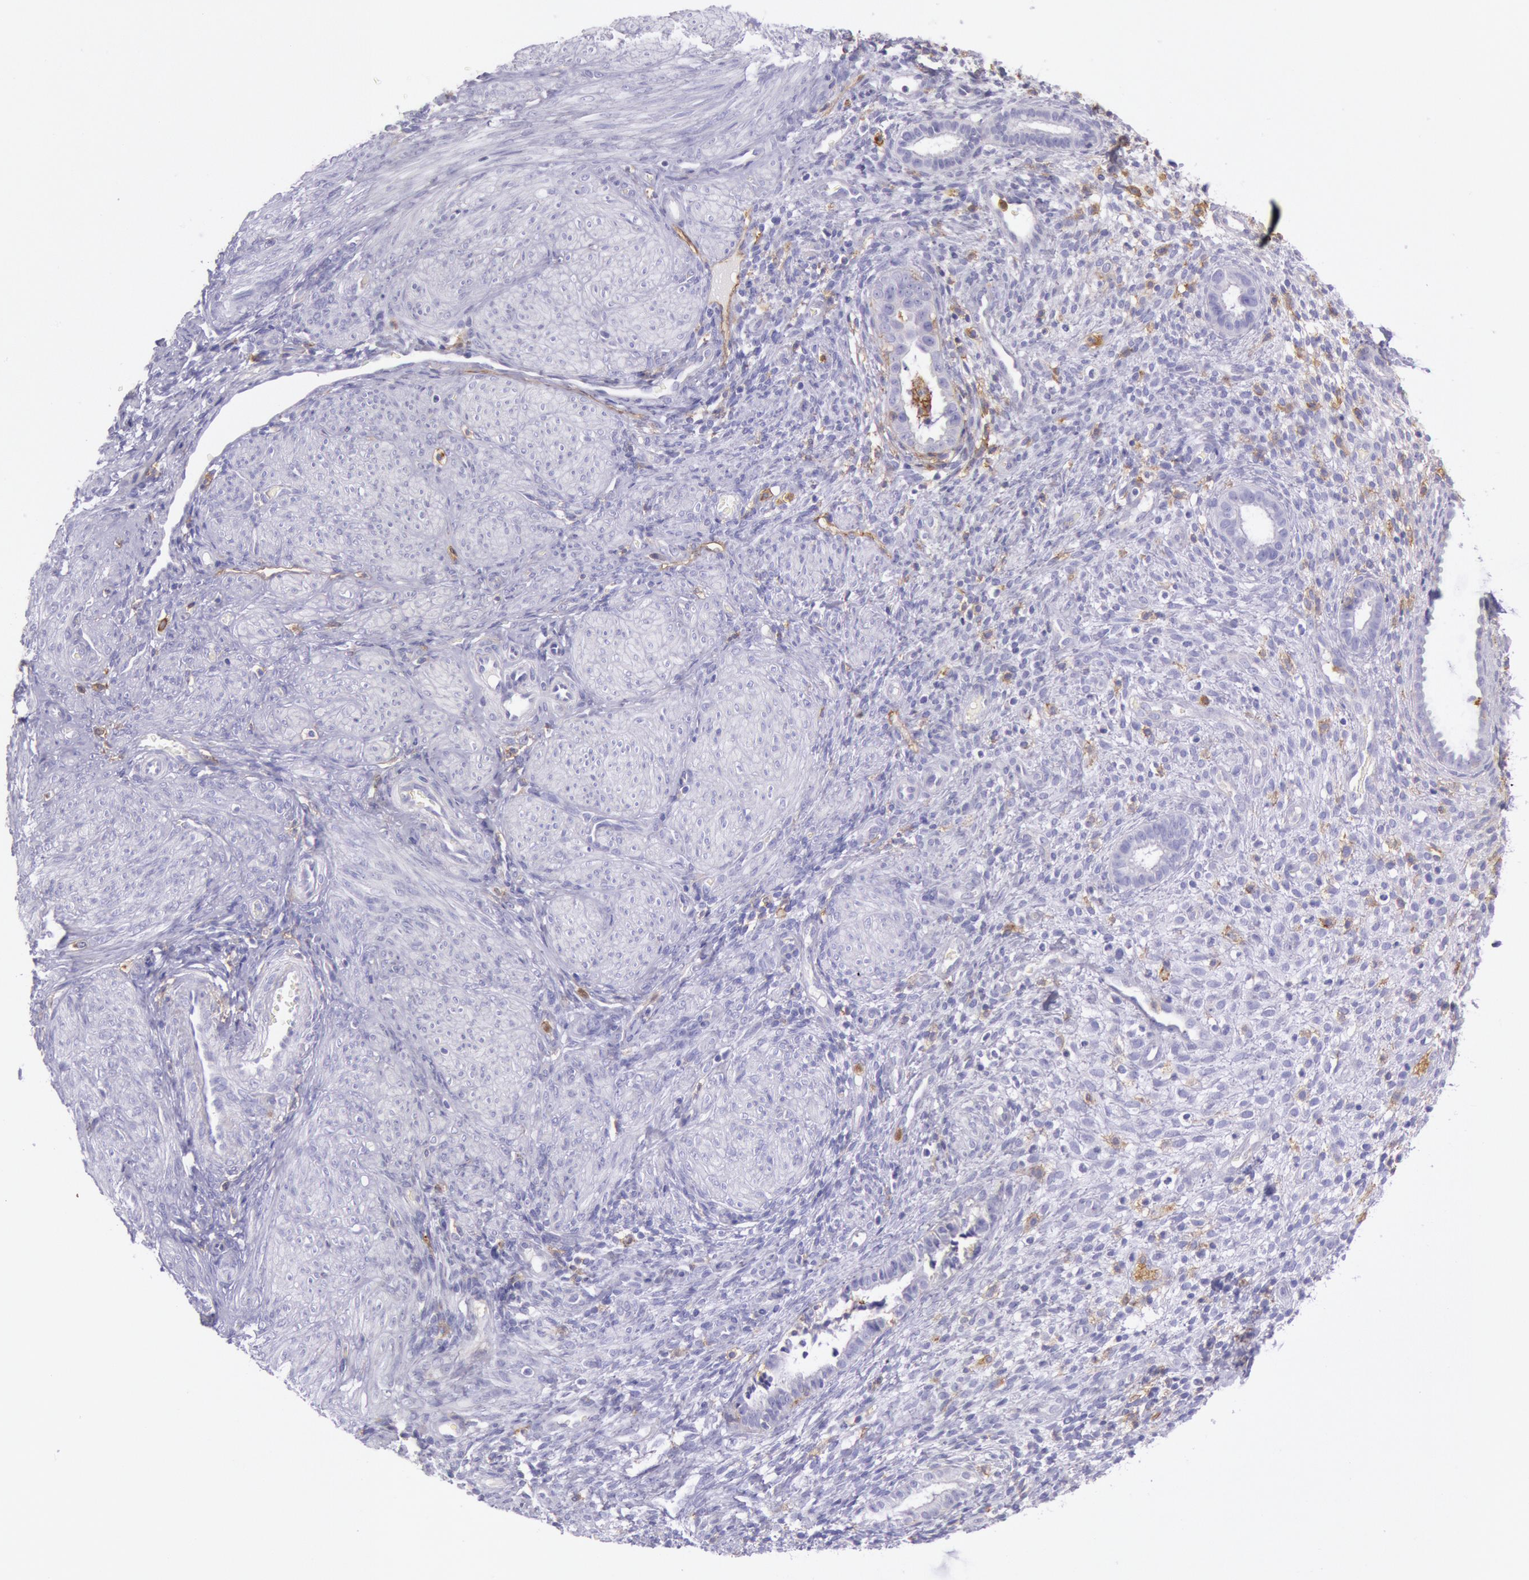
{"staining": {"intensity": "negative", "quantity": "none", "location": "none"}, "tissue": "endometrium", "cell_type": "Cells in endometrial stroma", "image_type": "normal", "snomed": [{"axis": "morphology", "description": "Normal tissue, NOS"}, {"axis": "topography", "description": "Endometrium"}], "caption": "Photomicrograph shows no significant protein staining in cells in endometrial stroma of benign endometrium.", "gene": "LYN", "patient": {"sex": "female", "age": 72}}